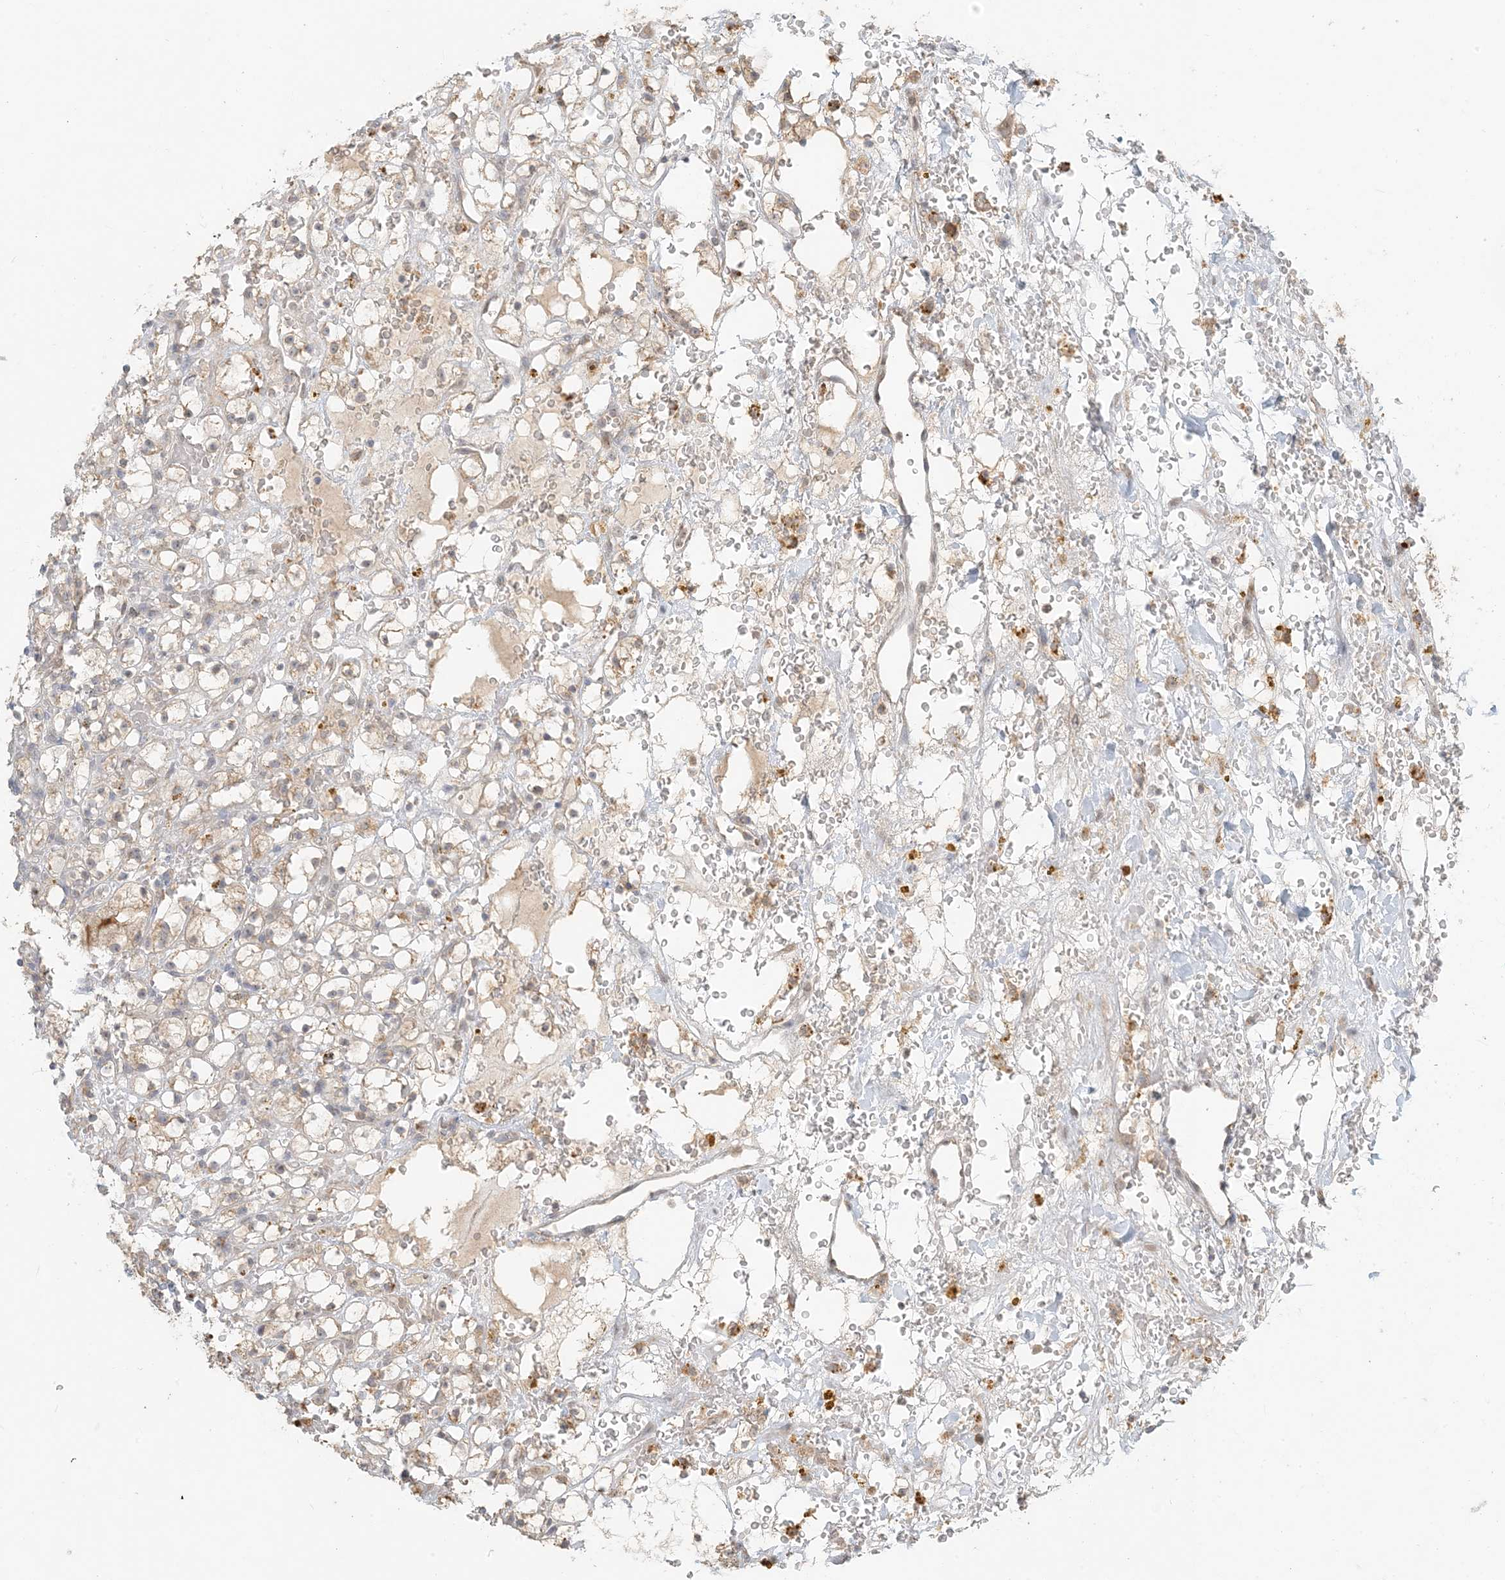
{"staining": {"intensity": "weak", "quantity": "25%-75%", "location": "cytoplasmic/membranous"}, "tissue": "renal cancer", "cell_type": "Tumor cells", "image_type": "cancer", "snomed": [{"axis": "morphology", "description": "Adenocarcinoma, NOS"}, {"axis": "topography", "description": "Kidney"}], "caption": "Adenocarcinoma (renal) stained with DAB immunohistochemistry reveals low levels of weak cytoplasmic/membranous staining in about 25%-75% of tumor cells.", "gene": "MCOLN1", "patient": {"sex": "male", "age": 61}}